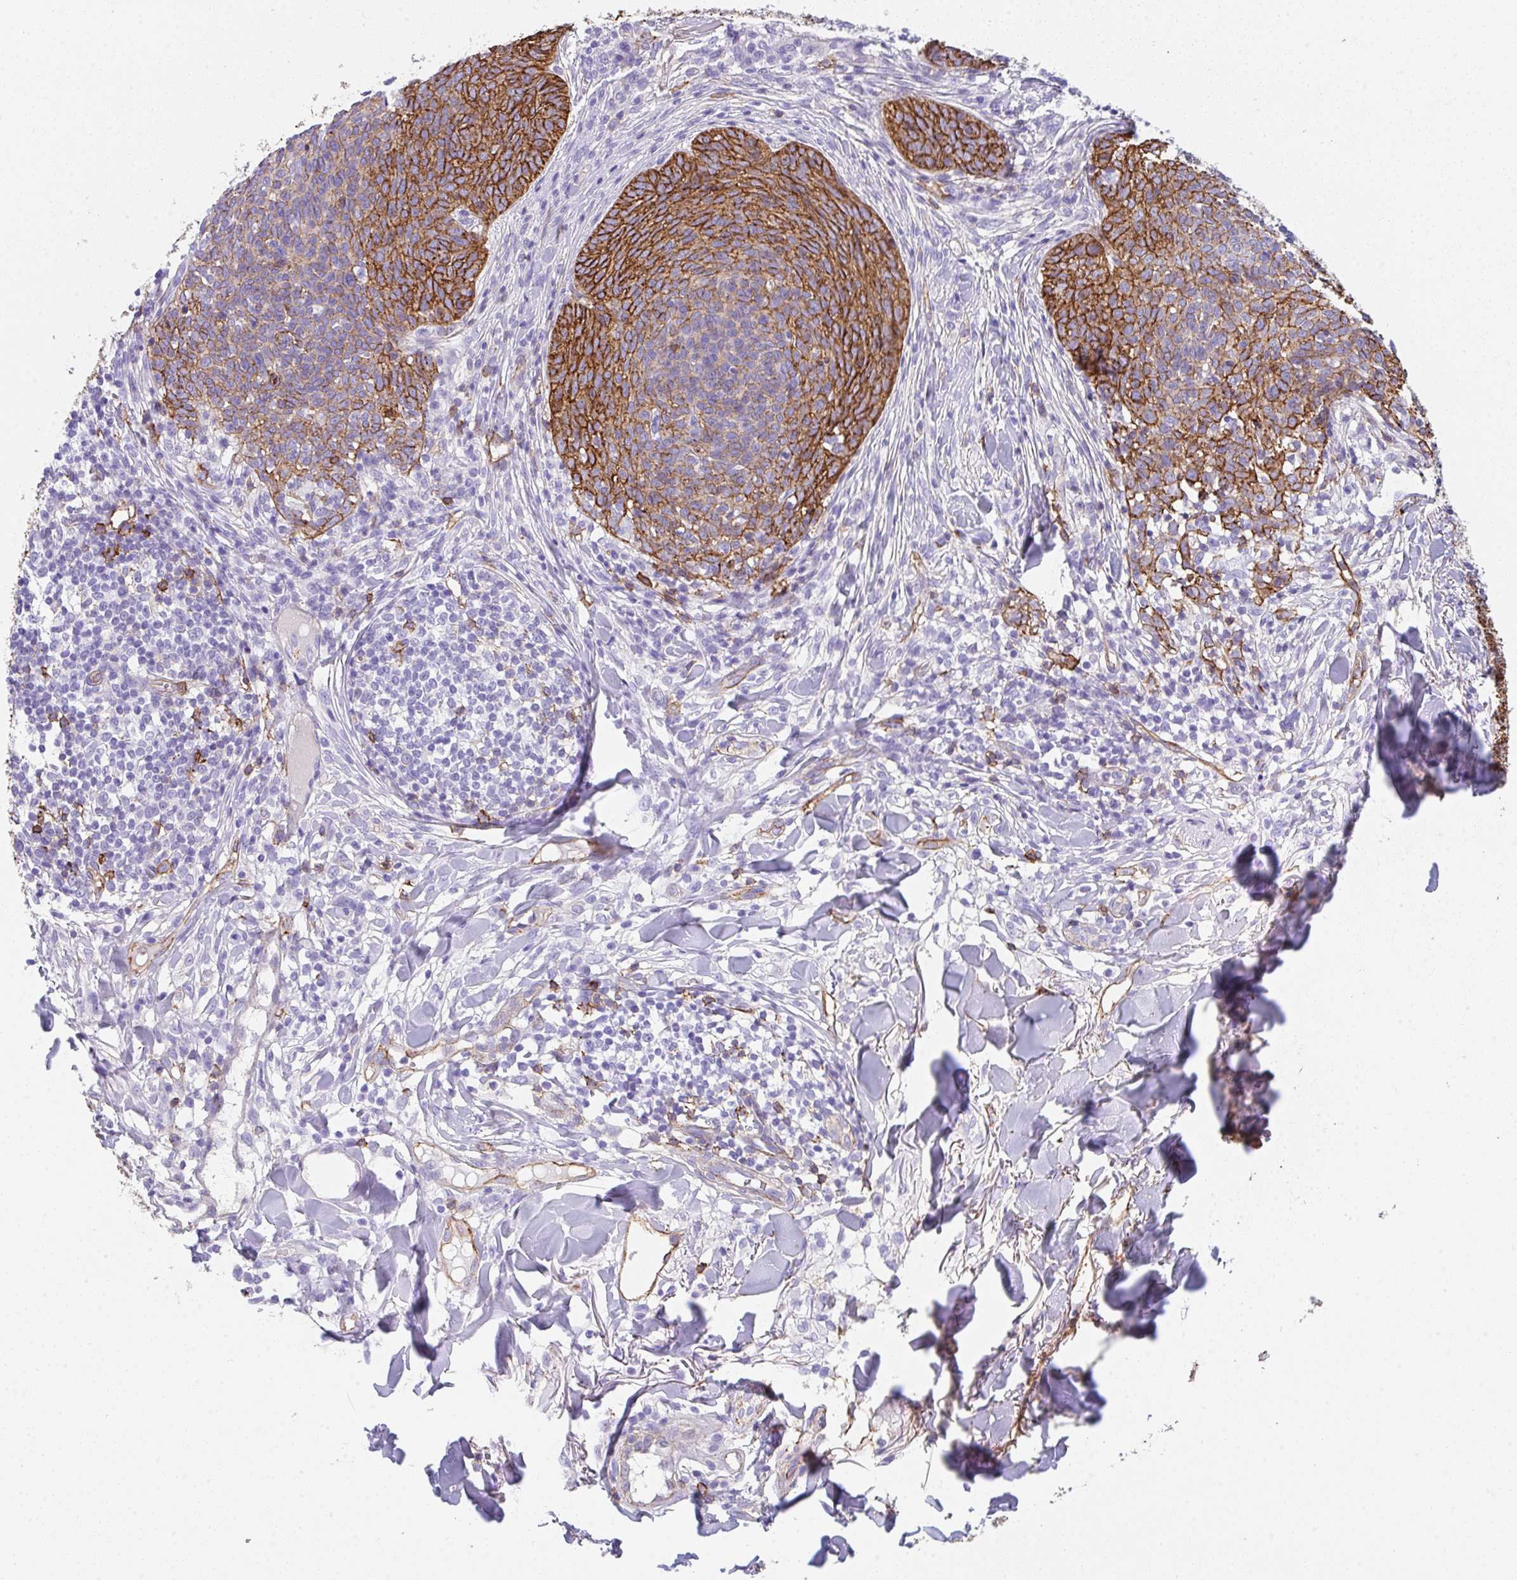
{"staining": {"intensity": "strong", "quantity": ">75%", "location": "cytoplasmic/membranous"}, "tissue": "skin cancer", "cell_type": "Tumor cells", "image_type": "cancer", "snomed": [{"axis": "morphology", "description": "Basal cell carcinoma"}, {"axis": "topography", "description": "Skin"}, {"axis": "topography", "description": "Skin of face"}], "caption": "Strong cytoplasmic/membranous positivity is seen in about >75% of tumor cells in skin cancer. (DAB (3,3'-diaminobenzidine) IHC, brown staining for protein, blue staining for nuclei).", "gene": "DBN1", "patient": {"sex": "male", "age": 56}}